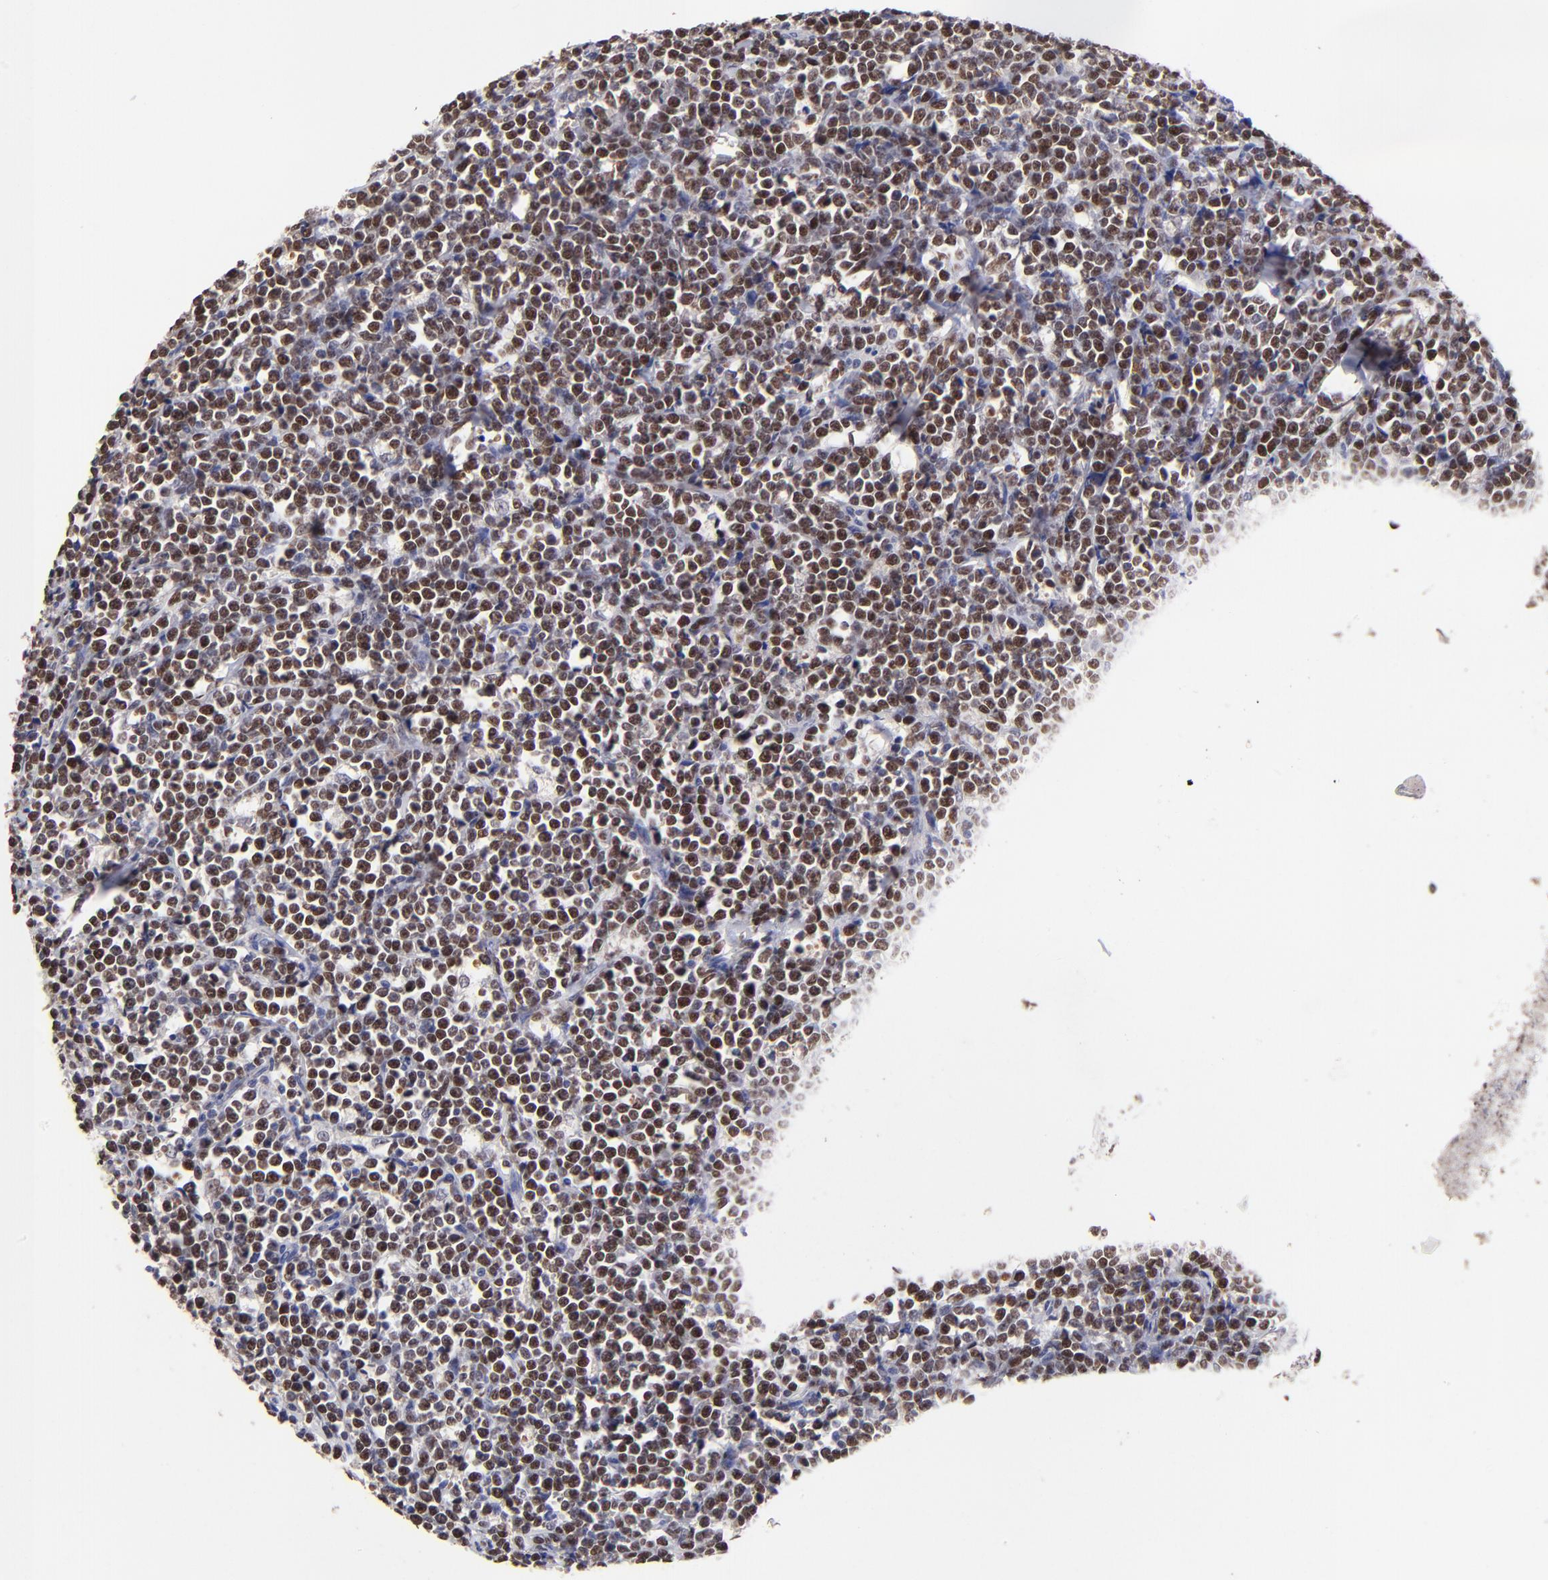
{"staining": {"intensity": "strong", "quantity": ">75%", "location": "nuclear"}, "tissue": "lymphoma", "cell_type": "Tumor cells", "image_type": "cancer", "snomed": [{"axis": "morphology", "description": "Malignant lymphoma, non-Hodgkin's type, High grade"}, {"axis": "topography", "description": "Small intestine"}, {"axis": "topography", "description": "Colon"}], "caption": "High-grade malignant lymphoma, non-Hodgkin's type stained for a protein displays strong nuclear positivity in tumor cells. (Brightfield microscopy of DAB IHC at high magnification).", "gene": "DNMT1", "patient": {"sex": "male", "age": 8}}